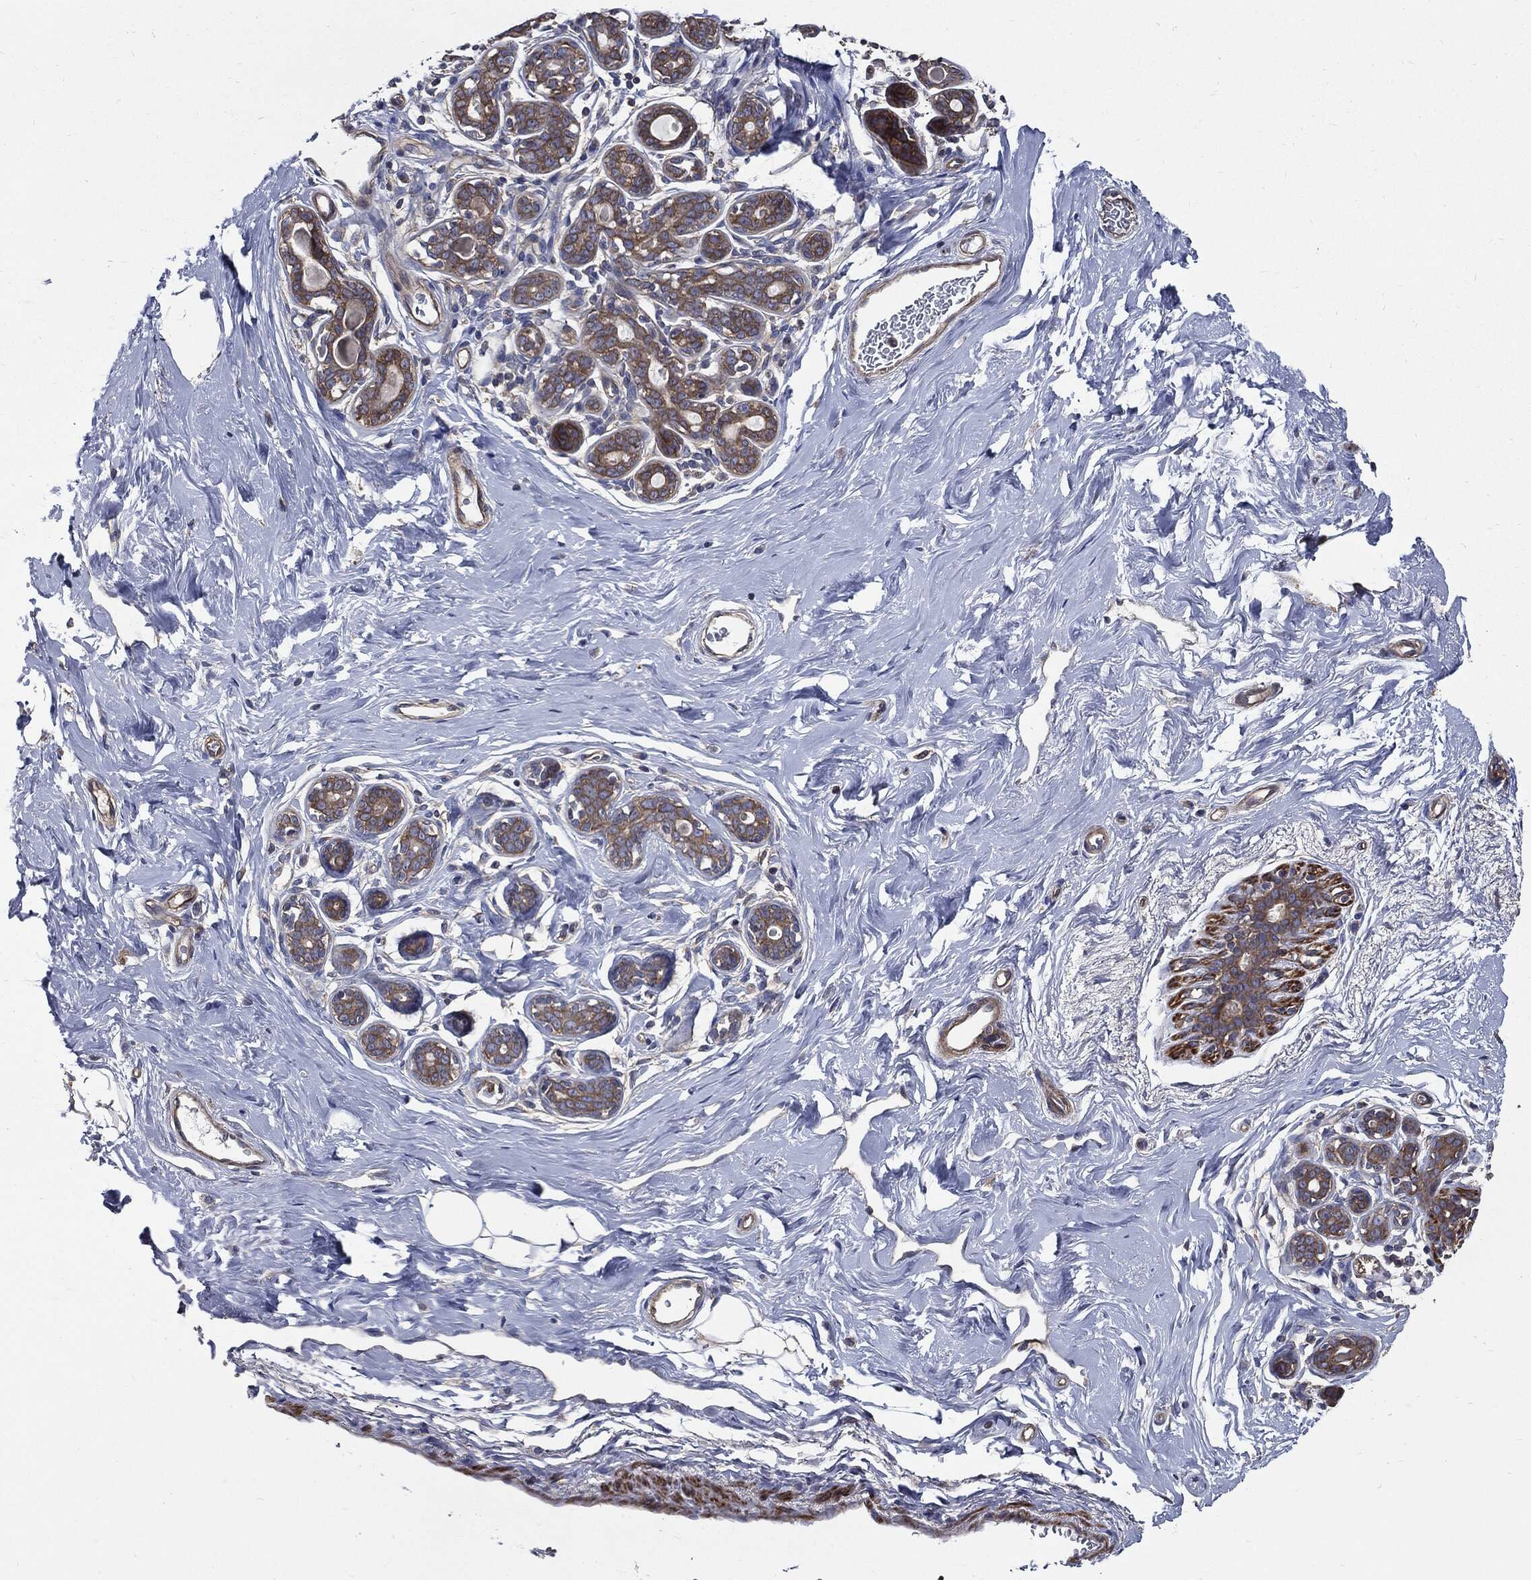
{"staining": {"intensity": "moderate", "quantity": ">75%", "location": "cytoplasmic/membranous"}, "tissue": "breast", "cell_type": "Glandular cells", "image_type": "normal", "snomed": [{"axis": "morphology", "description": "Normal tissue, NOS"}, {"axis": "topography", "description": "Skin"}, {"axis": "topography", "description": "Breast"}], "caption": "Brown immunohistochemical staining in benign human breast reveals moderate cytoplasmic/membranous staining in approximately >75% of glandular cells. The staining was performed using DAB to visualize the protein expression in brown, while the nuclei were stained in blue with hematoxylin (Magnification: 20x).", "gene": "PDCD6IP", "patient": {"sex": "female", "age": 43}}